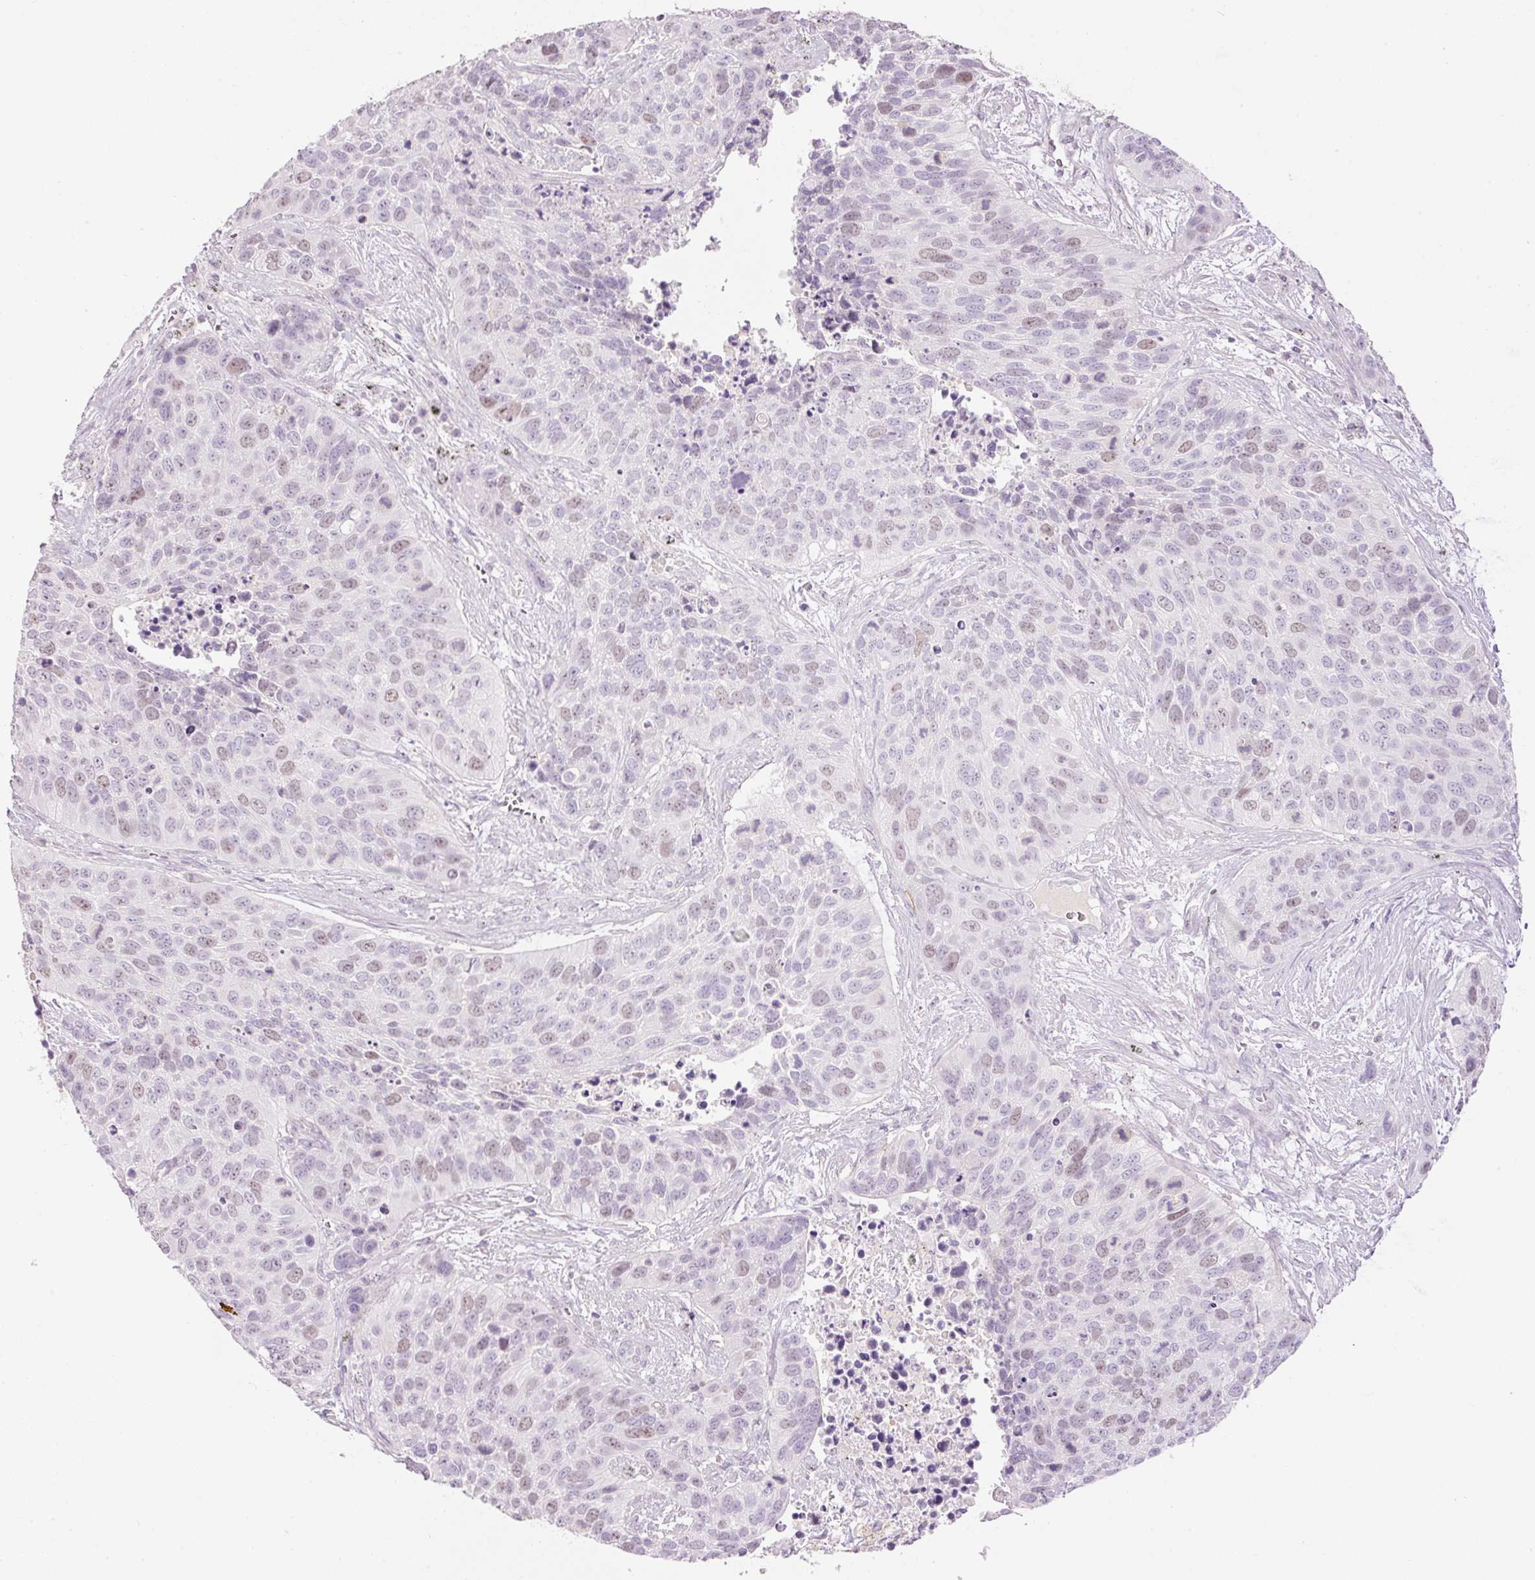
{"staining": {"intensity": "weak", "quantity": "25%-75%", "location": "nuclear"}, "tissue": "lung cancer", "cell_type": "Tumor cells", "image_type": "cancer", "snomed": [{"axis": "morphology", "description": "Squamous cell carcinoma, NOS"}, {"axis": "topography", "description": "Lung"}], "caption": "Protein positivity by immunohistochemistry reveals weak nuclear expression in approximately 25%-75% of tumor cells in lung squamous cell carcinoma.", "gene": "LY6G6D", "patient": {"sex": "male", "age": 62}}